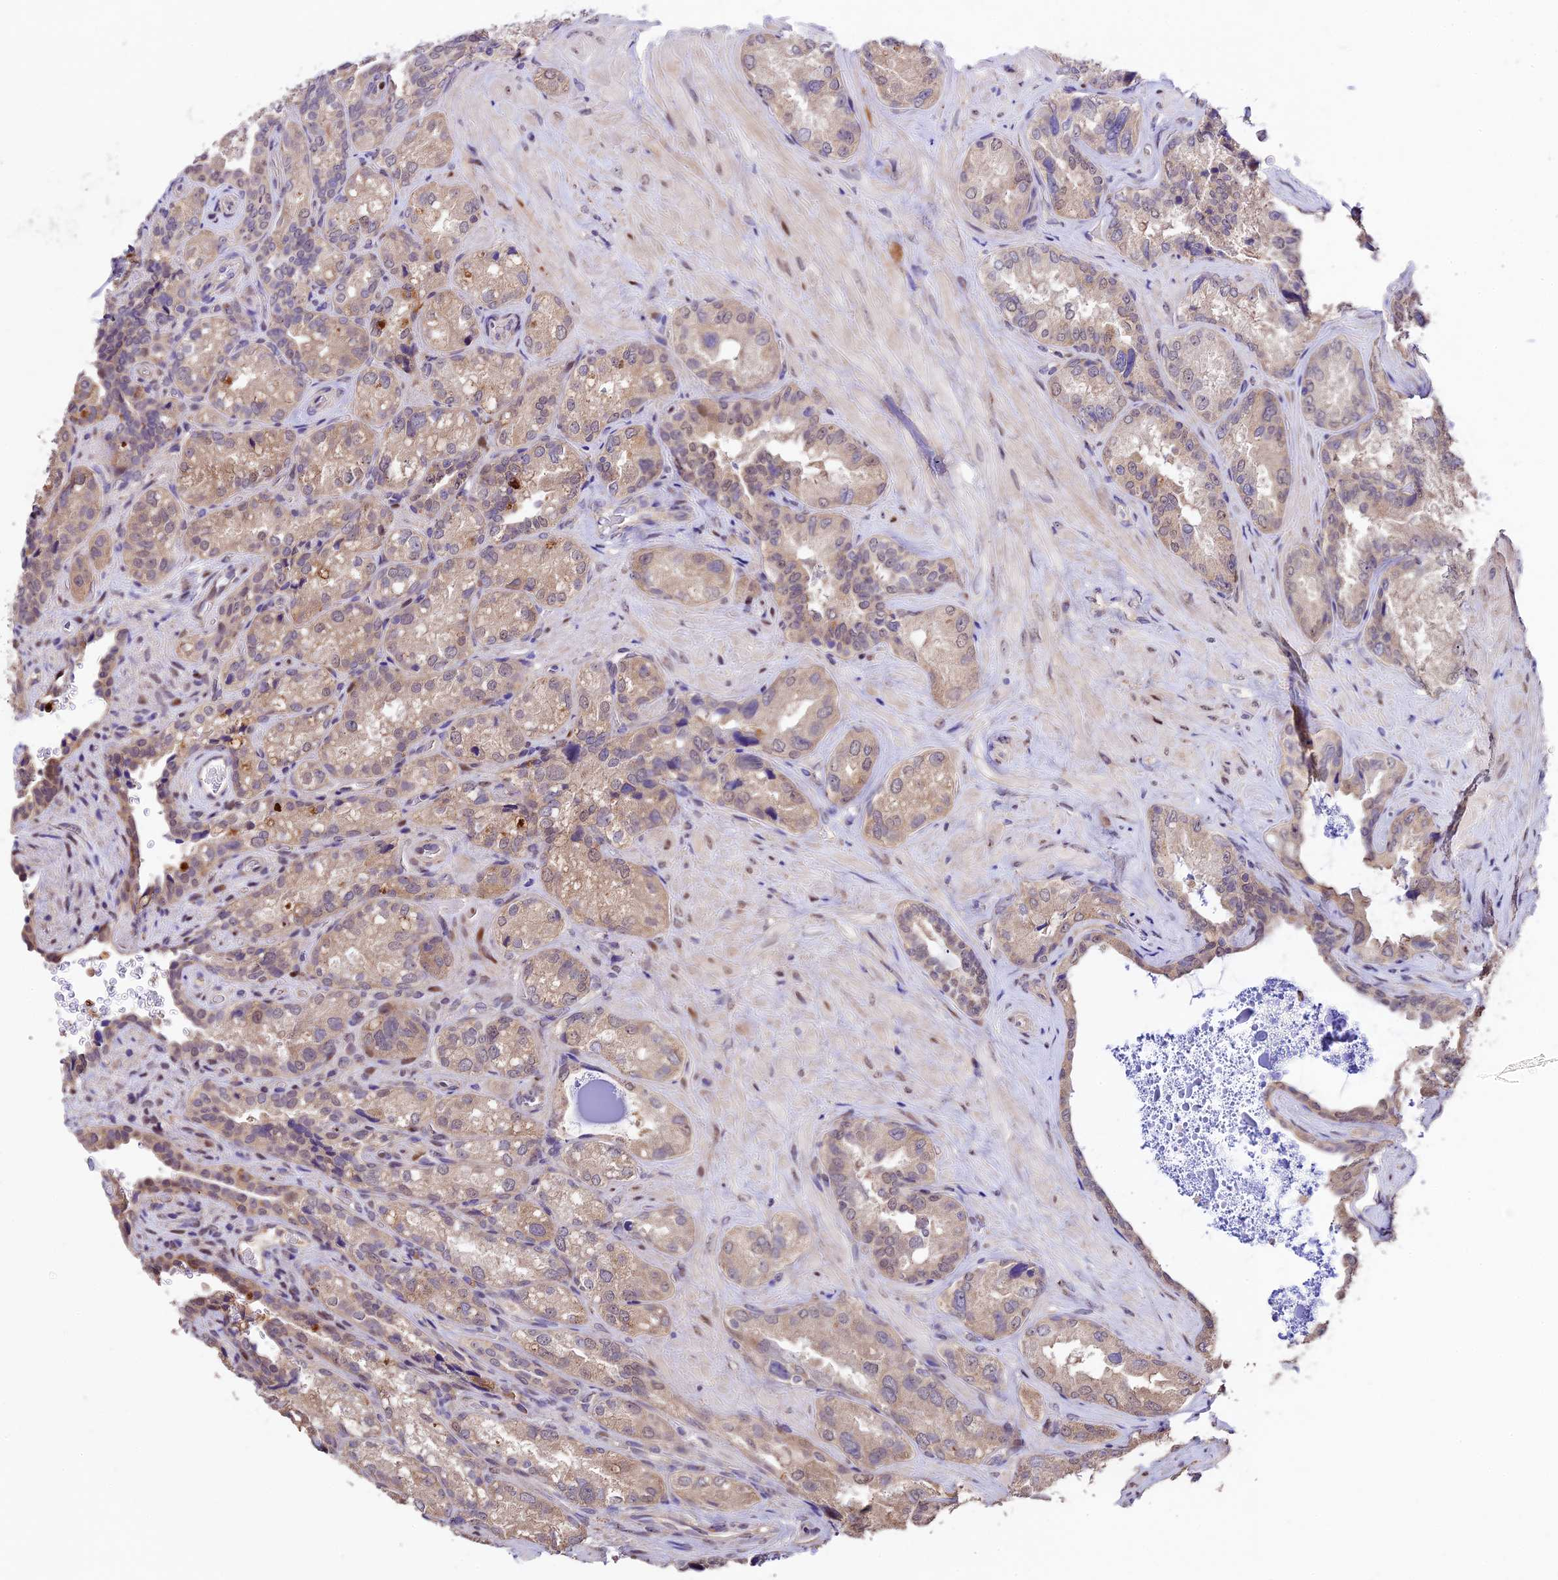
{"staining": {"intensity": "moderate", "quantity": "<25%", "location": "cytoplasmic/membranous,nuclear"}, "tissue": "seminal vesicle", "cell_type": "Glandular cells", "image_type": "normal", "snomed": [{"axis": "morphology", "description": "Normal tissue, NOS"}, {"axis": "topography", "description": "Seminal veicle"}, {"axis": "topography", "description": "Peripheral nerve tissue"}], "caption": "Seminal vesicle stained with IHC exhibits moderate cytoplasmic/membranous,nuclear positivity in about <25% of glandular cells.", "gene": "SBNO2", "patient": {"sex": "male", "age": 67}}